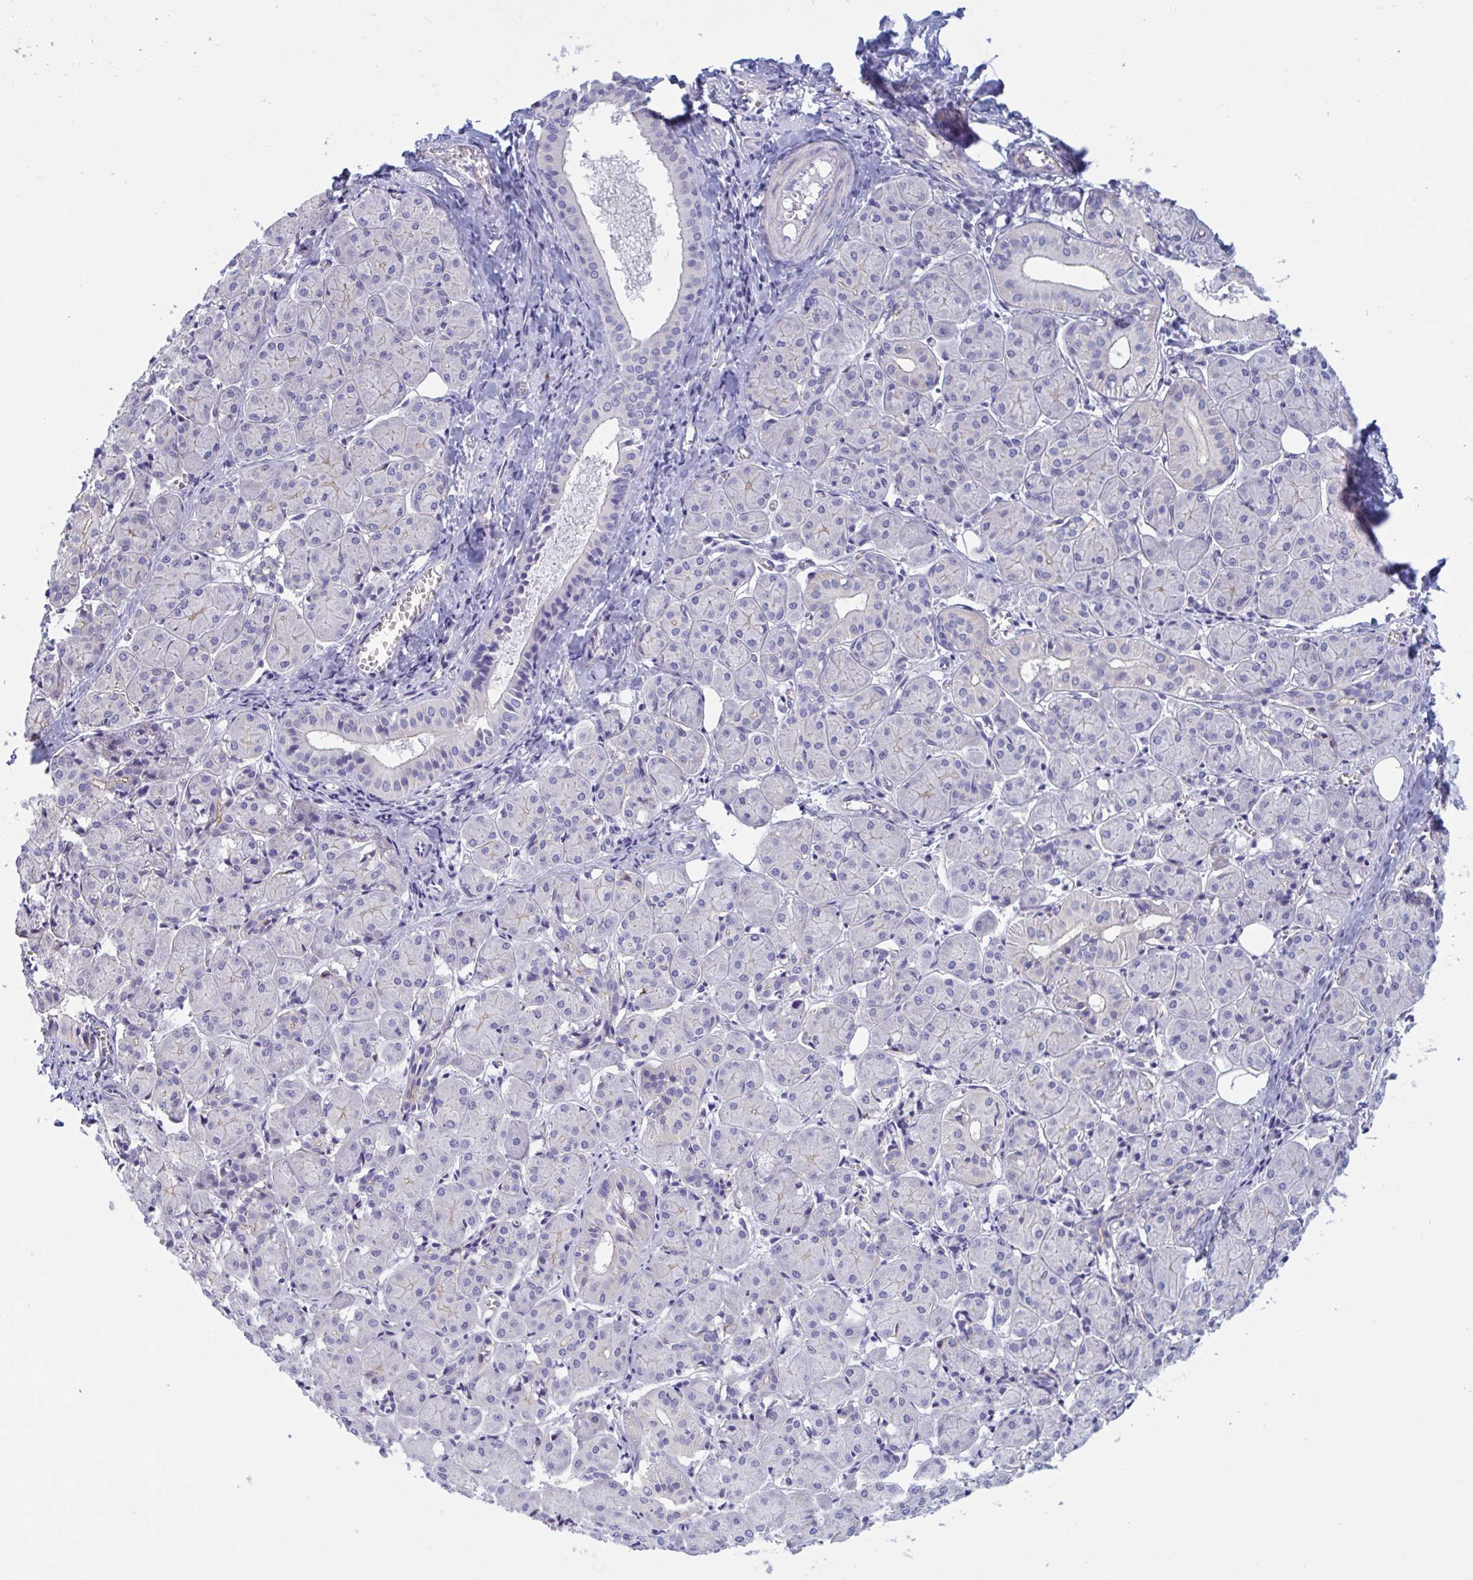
{"staining": {"intensity": "negative", "quantity": "none", "location": "none"}, "tissue": "salivary gland", "cell_type": "Glandular cells", "image_type": "normal", "snomed": [{"axis": "morphology", "description": "Normal tissue, NOS"}, {"axis": "morphology", "description": "Inflammation, NOS"}, {"axis": "topography", "description": "Lymph node"}, {"axis": "topography", "description": "Salivary gland"}], "caption": "This is a image of immunohistochemistry staining of benign salivary gland, which shows no expression in glandular cells.", "gene": "OXLD1", "patient": {"sex": "male", "age": 3}}